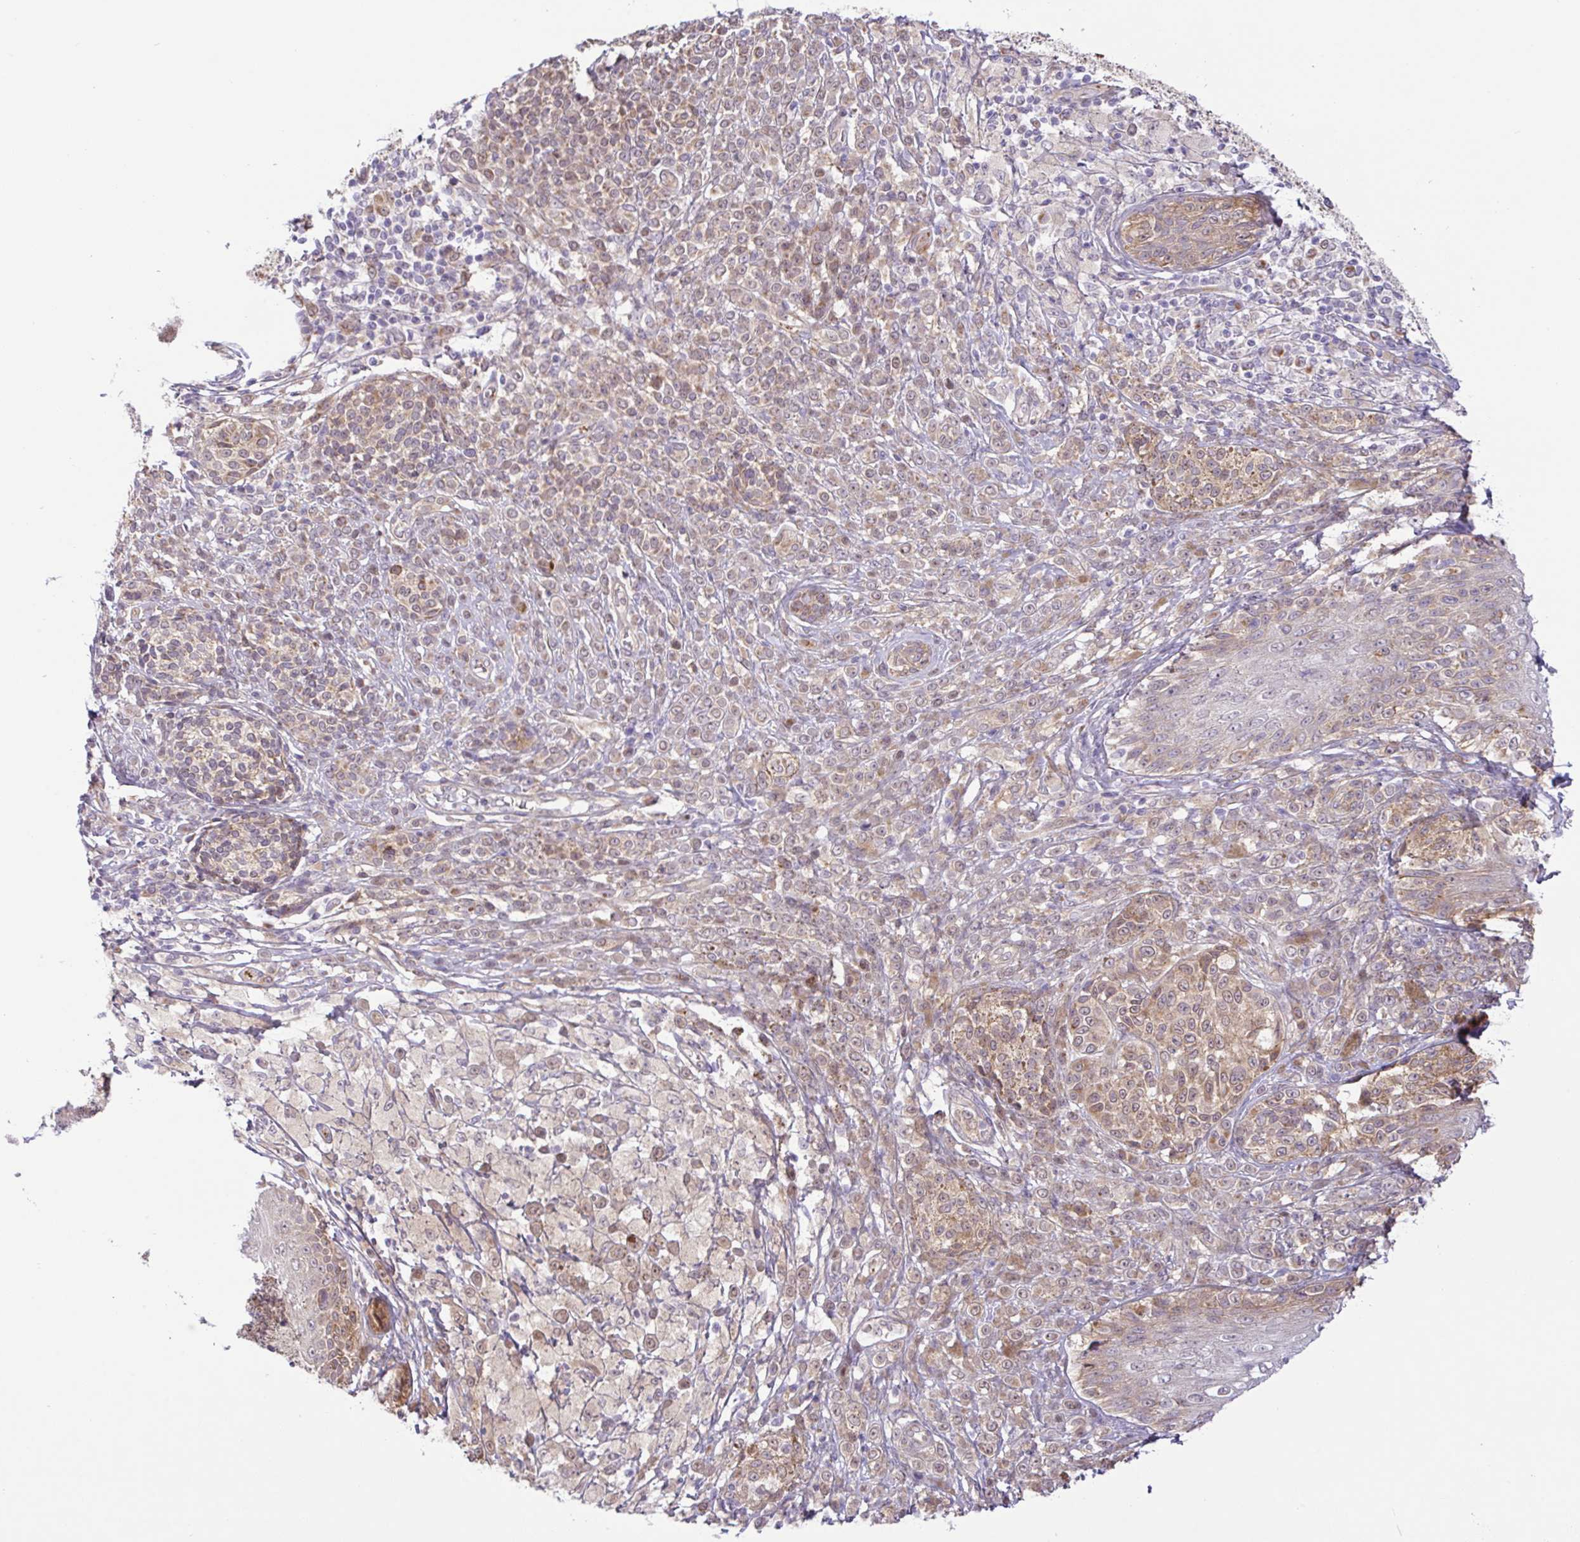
{"staining": {"intensity": "moderate", "quantity": ">75%", "location": "cytoplasmic/membranous,nuclear"}, "tissue": "melanoma", "cell_type": "Tumor cells", "image_type": "cancer", "snomed": [{"axis": "morphology", "description": "Malignant melanoma, NOS"}, {"axis": "topography", "description": "Skin"}], "caption": "Melanoma stained for a protein (brown) displays moderate cytoplasmic/membranous and nuclear positive staining in about >75% of tumor cells.", "gene": "DLEU7", "patient": {"sex": "male", "age": 42}}